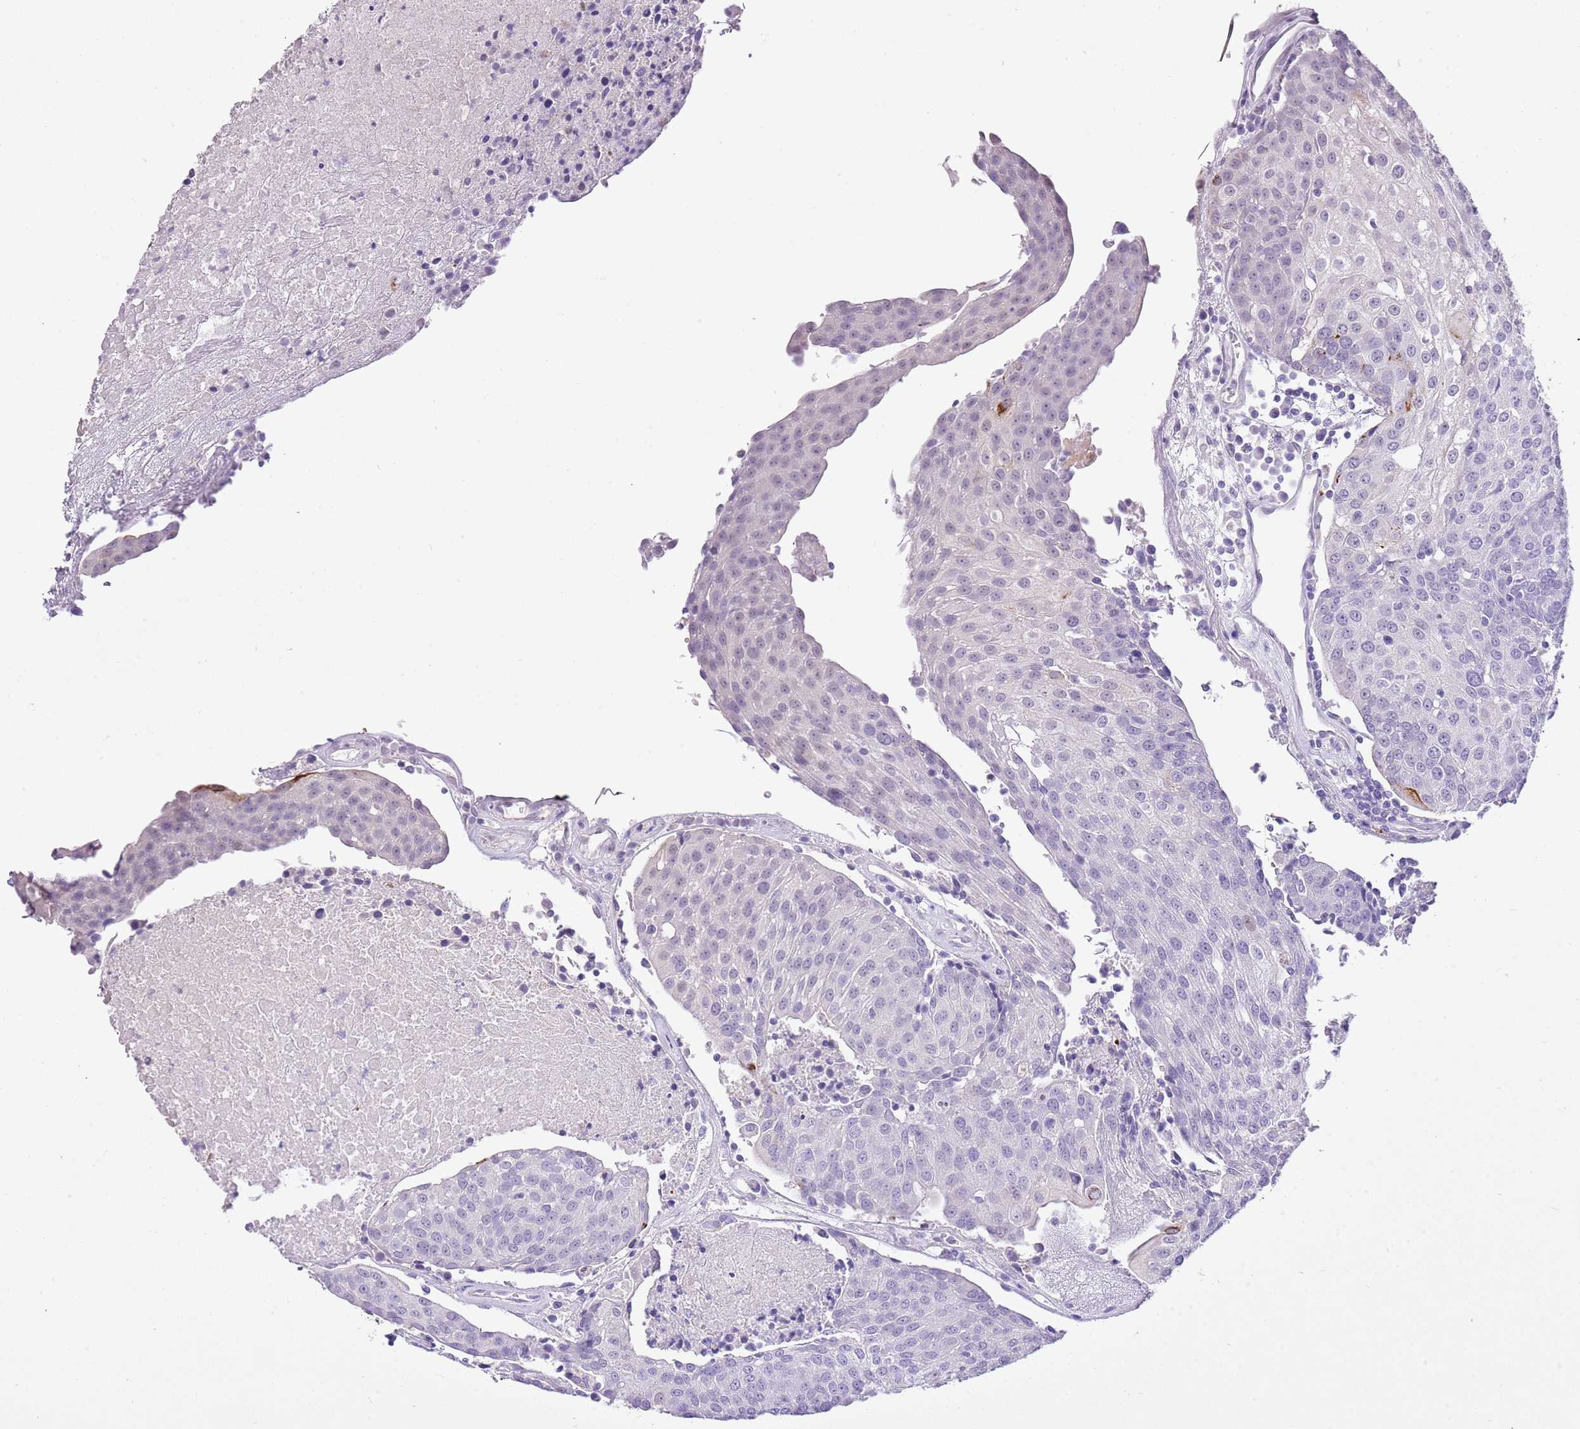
{"staining": {"intensity": "negative", "quantity": "none", "location": "none"}, "tissue": "urothelial cancer", "cell_type": "Tumor cells", "image_type": "cancer", "snomed": [{"axis": "morphology", "description": "Urothelial carcinoma, High grade"}, {"axis": "topography", "description": "Urinary bladder"}], "caption": "DAB immunohistochemical staining of urothelial cancer exhibits no significant positivity in tumor cells.", "gene": "XPO7", "patient": {"sex": "female", "age": 85}}